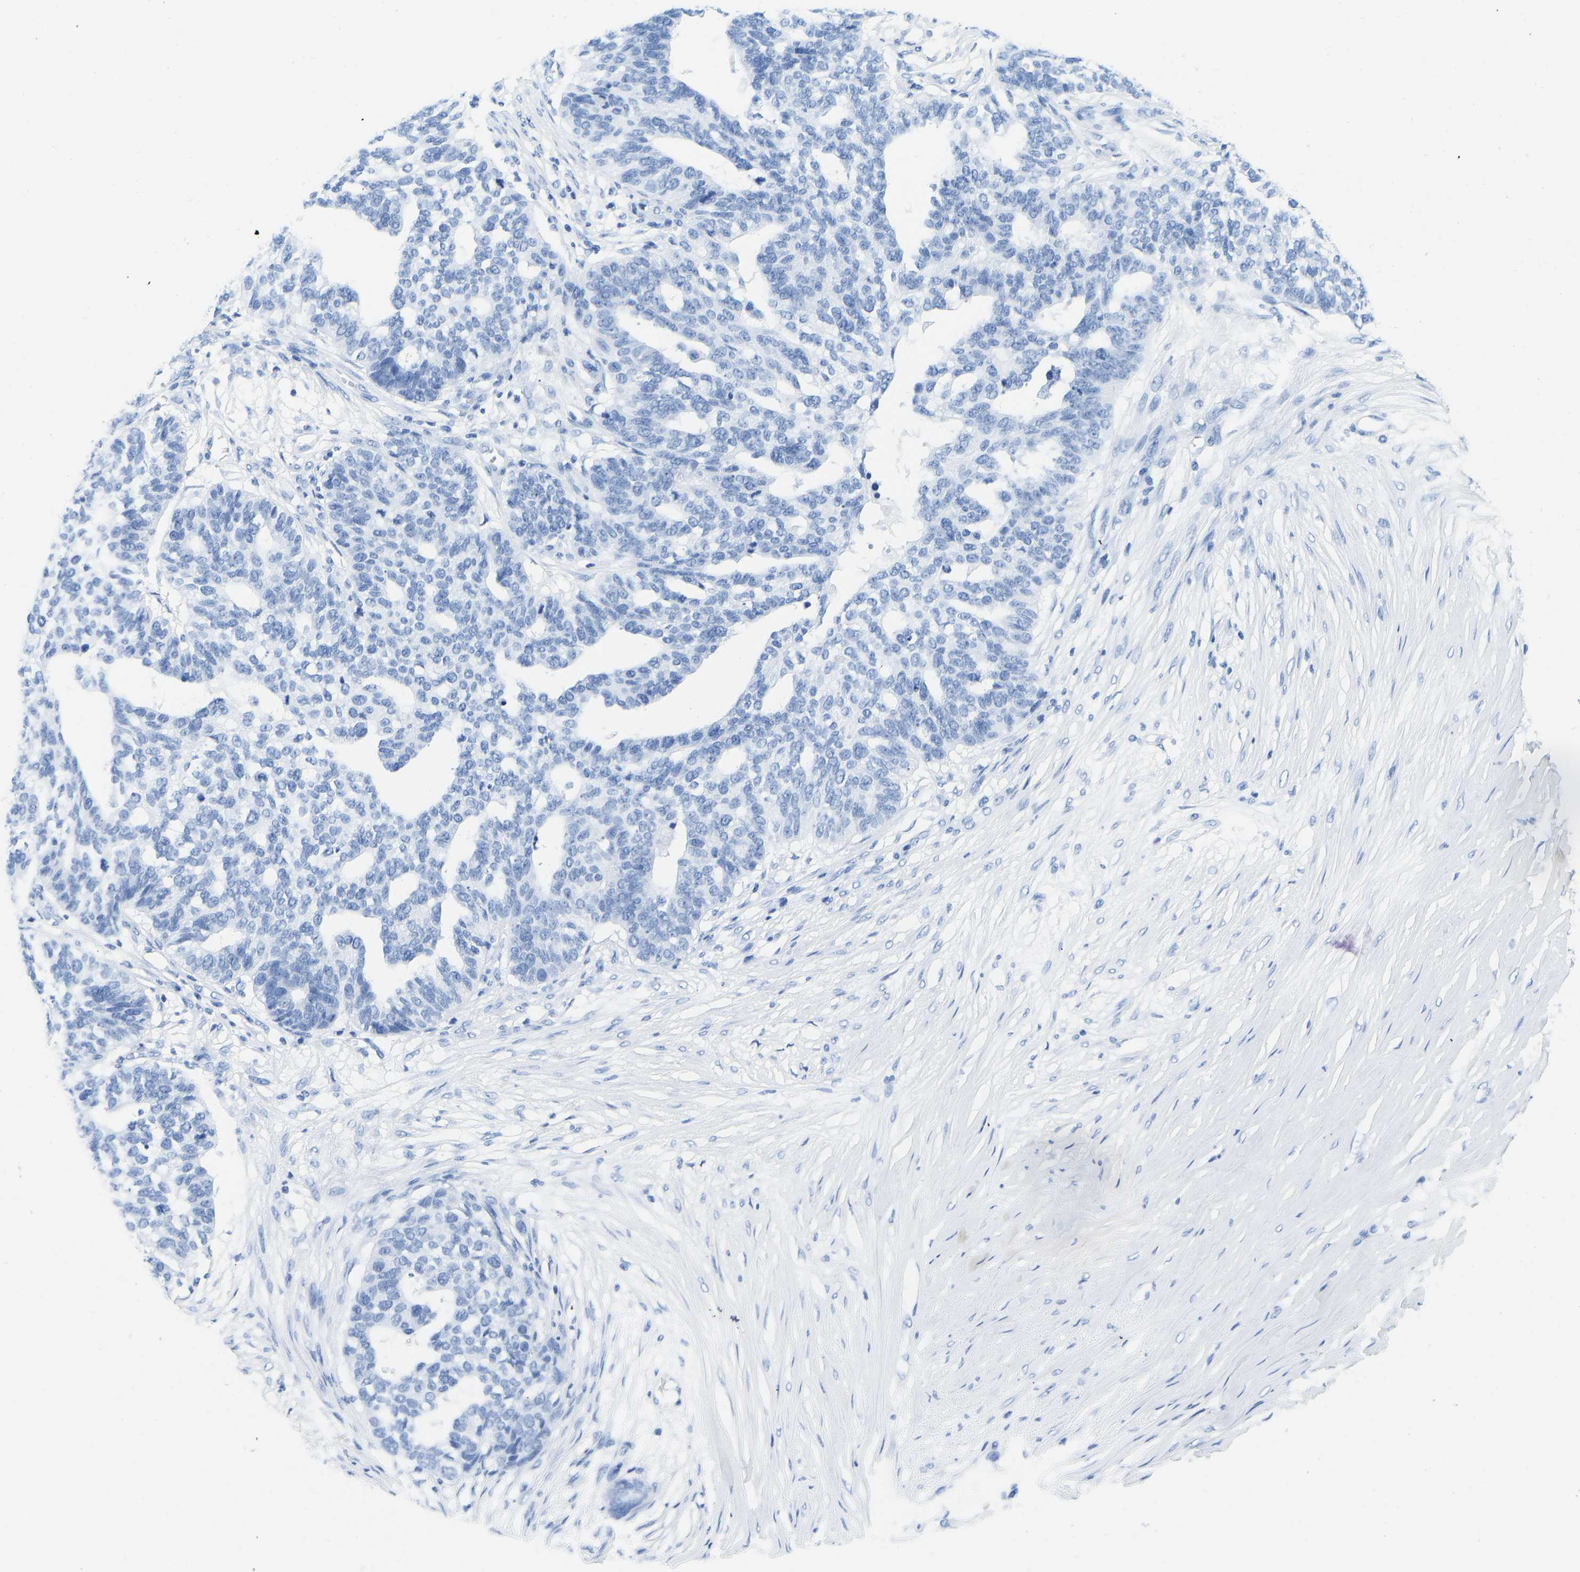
{"staining": {"intensity": "negative", "quantity": "none", "location": "none"}, "tissue": "ovarian cancer", "cell_type": "Tumor cells", "image_type": "cancer", "snomed": [{"axis": "morphology", "description": "Cystadenocarcinoma, serous, NOS"}, {"axis": "topography", "description": "Ovary"}], "caption": "Ovarian cancer was stained to show a protein in brown. There is no significant positivity in tumor cells. (Stains: DAB IHC with hematoxylin counter stain, Microscopy: brightfield microscopy at high magnification).", "gene": "ELMO2", "patient": {"sex": "female", "age": 59}}